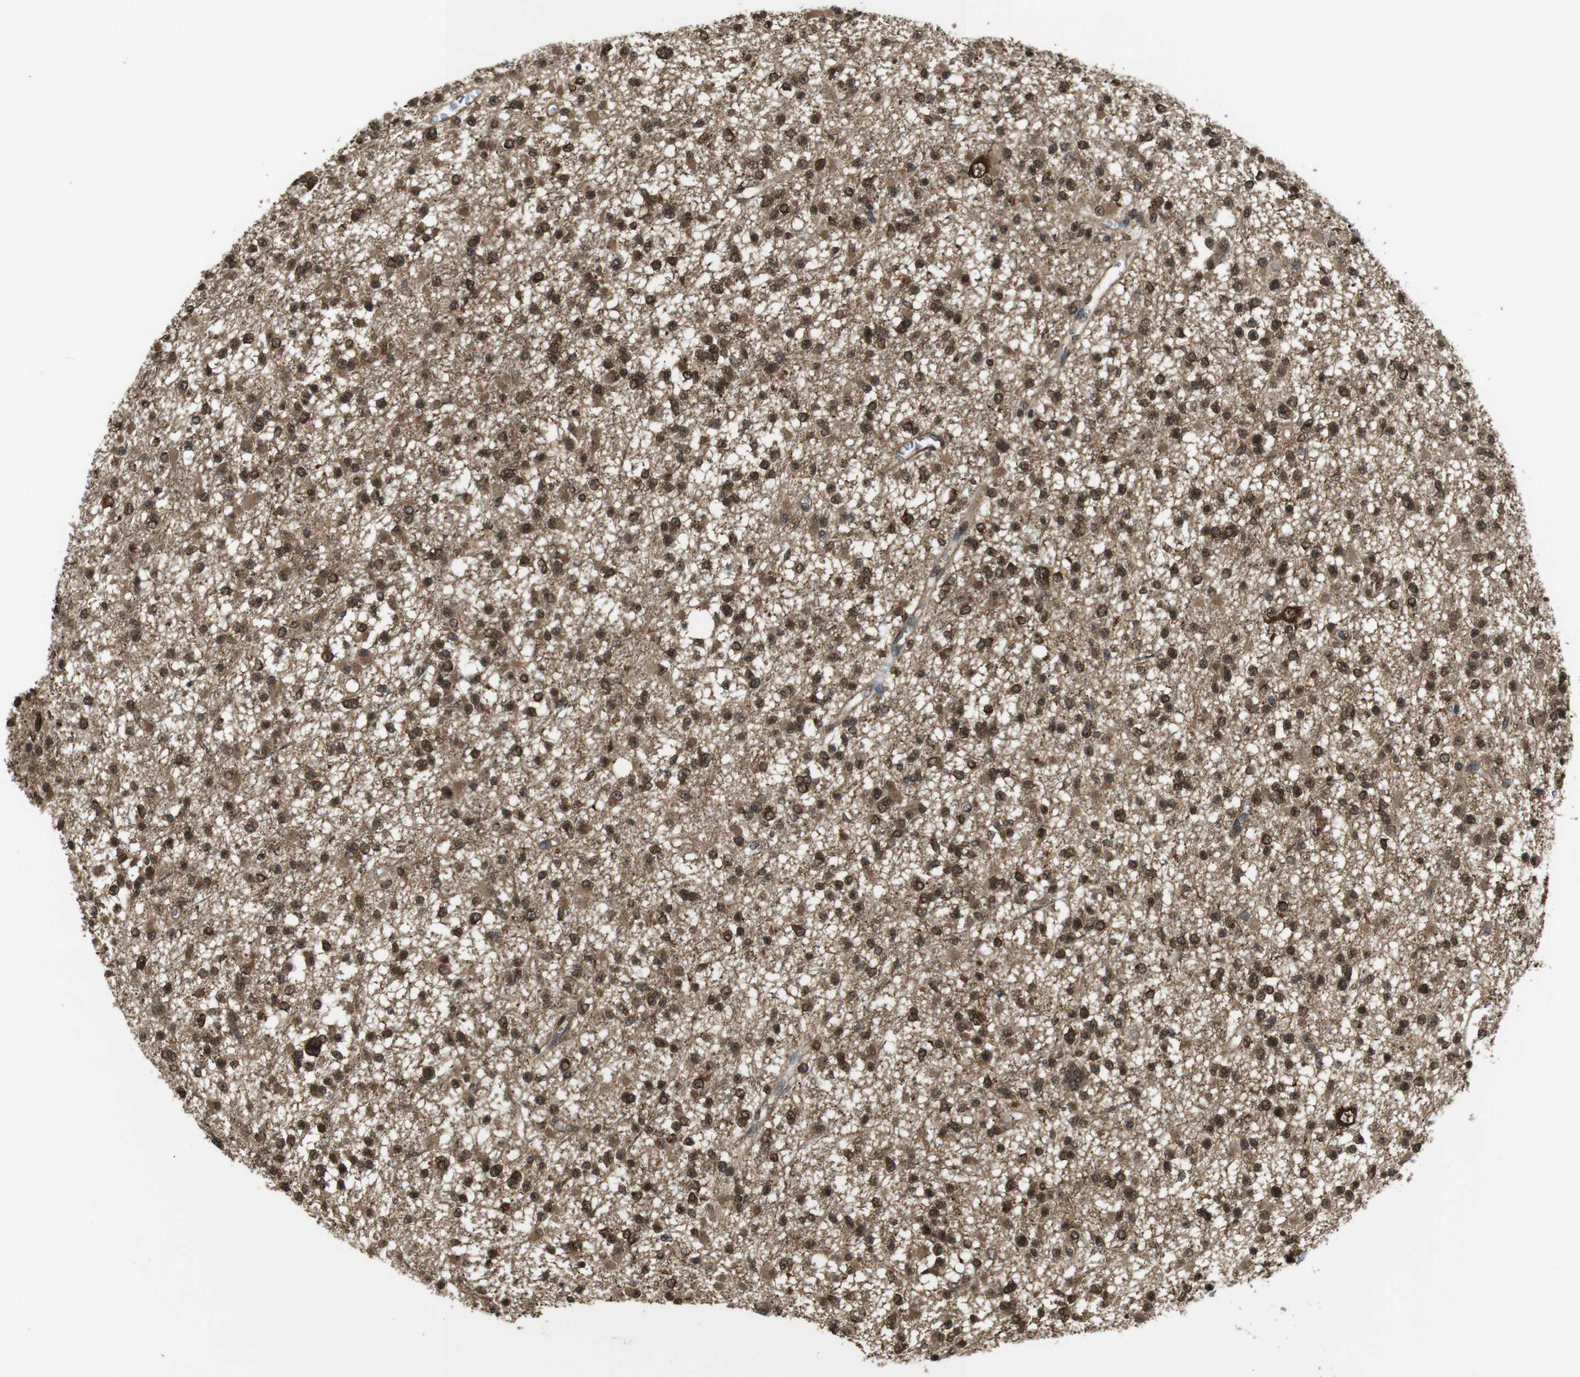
{"staining": {"intensity": "strong", "quantity": ">75%", "location": "cytoplasmic/membranous,nuclear"}, "tissue": "glioma", "cell_type": "Tumor cells", "image_type": "cancer", "snomed": [{"axis": "morphology", "description": "Glioma, malignant, Low grade"}, {"axis": "topography", "description": "Brain"}], "caption": "Immunohistochemistry of human malignant glioma (low-grade) displays high levels of strong cytoplasmic/membranous and nuclear staining in about >75% of tumor cells.", "gene": "YWHAG", "patient": {"sex": "female", "age": 22}}